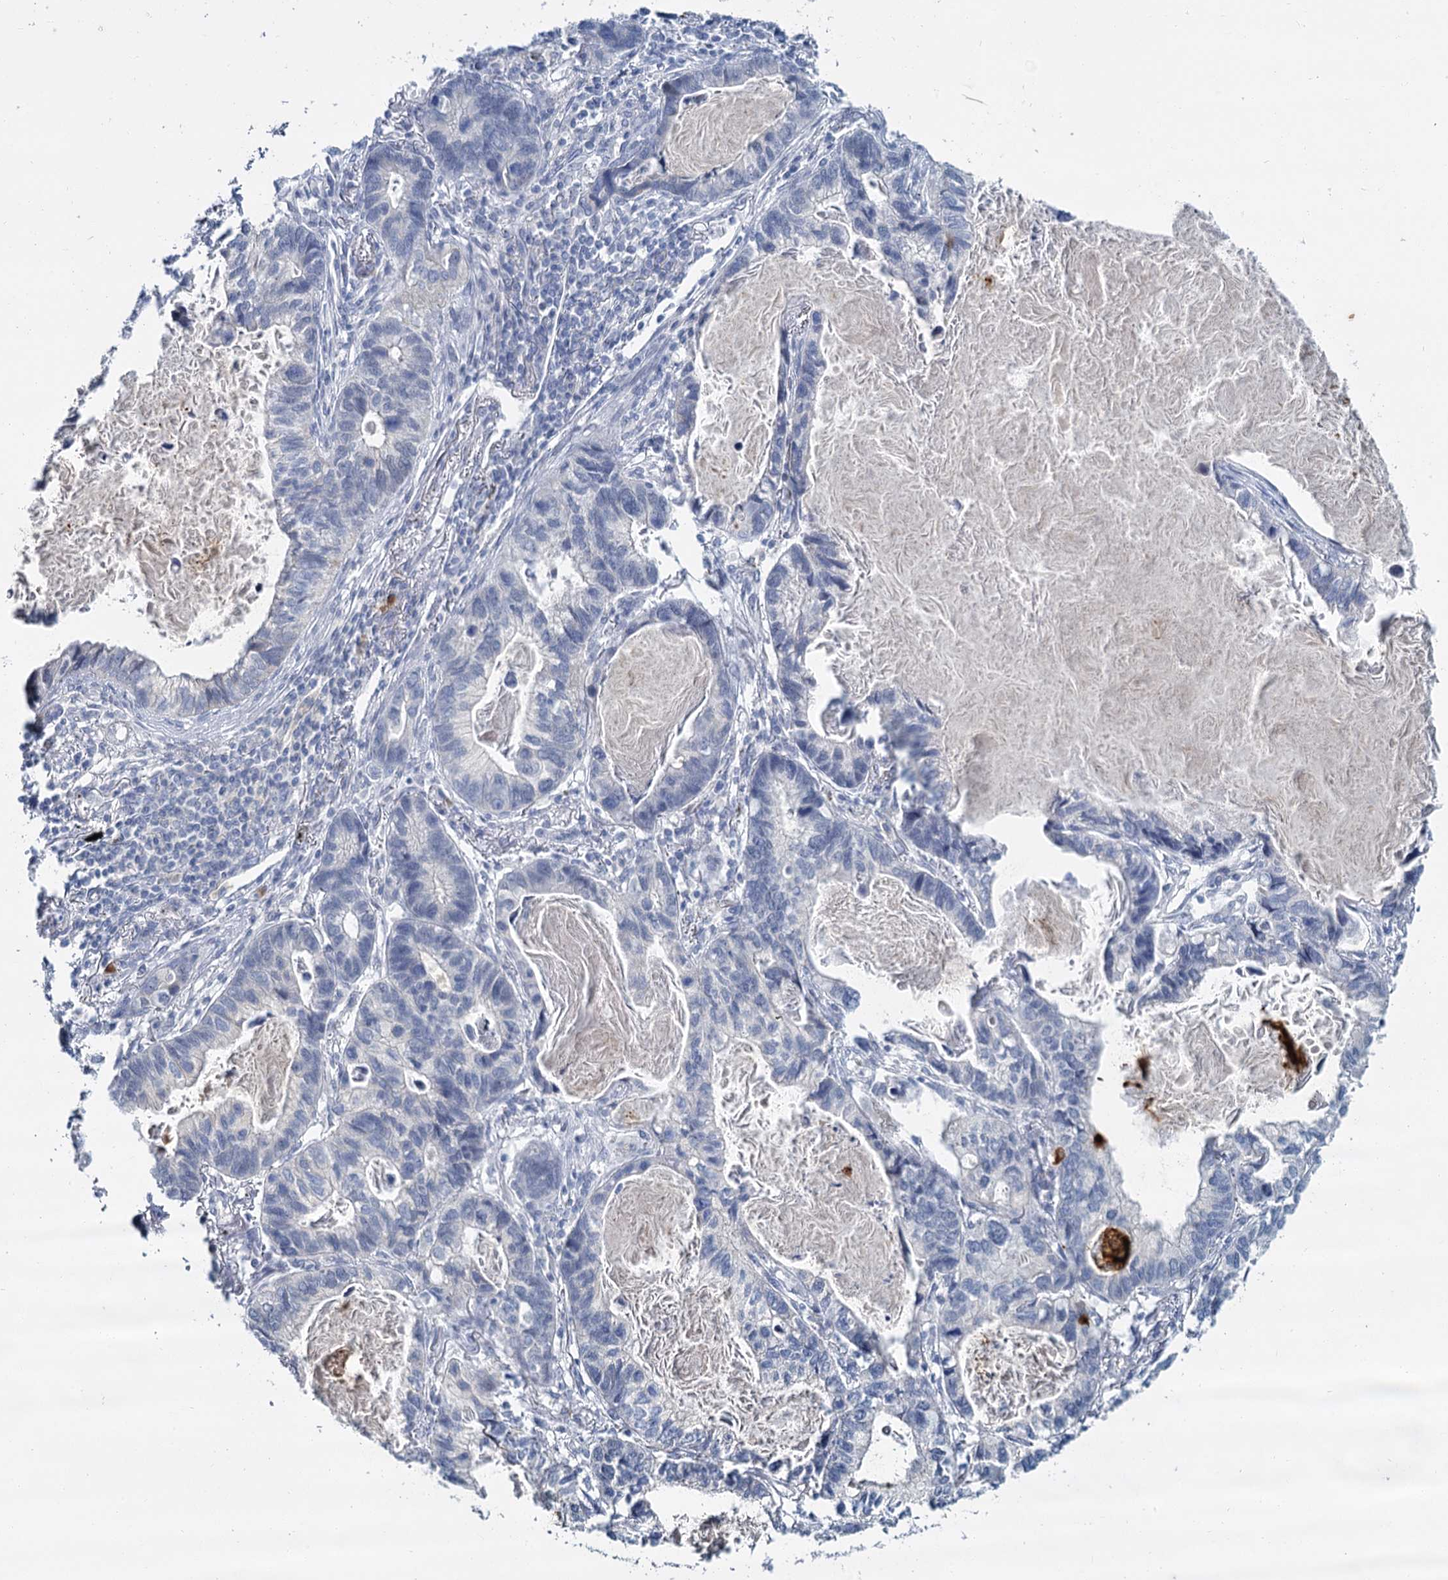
{"staining": {"intensity": "negative", "quantity": "none", "location": "none"}, "tissue": "lung cancer", "cell_type": "Tumor cells", "image_type": "cancer", "snomed": [{"axis": "morphology", "description": "Adenocarcinoma, NOS"}, {"axis": "topography", "description": "Lung"}], "caption": "A histopathology image of human lung cancer (adenocarcinoma) is negative for staining in tumor cells. The staining is performed using DAB (3,3'-diaminobenzidine) brown chromogen with nuclei counter-stained in using hematoxylin.", "gene": "ACRBP", "patient": {"sex": "male", "age": 67}}